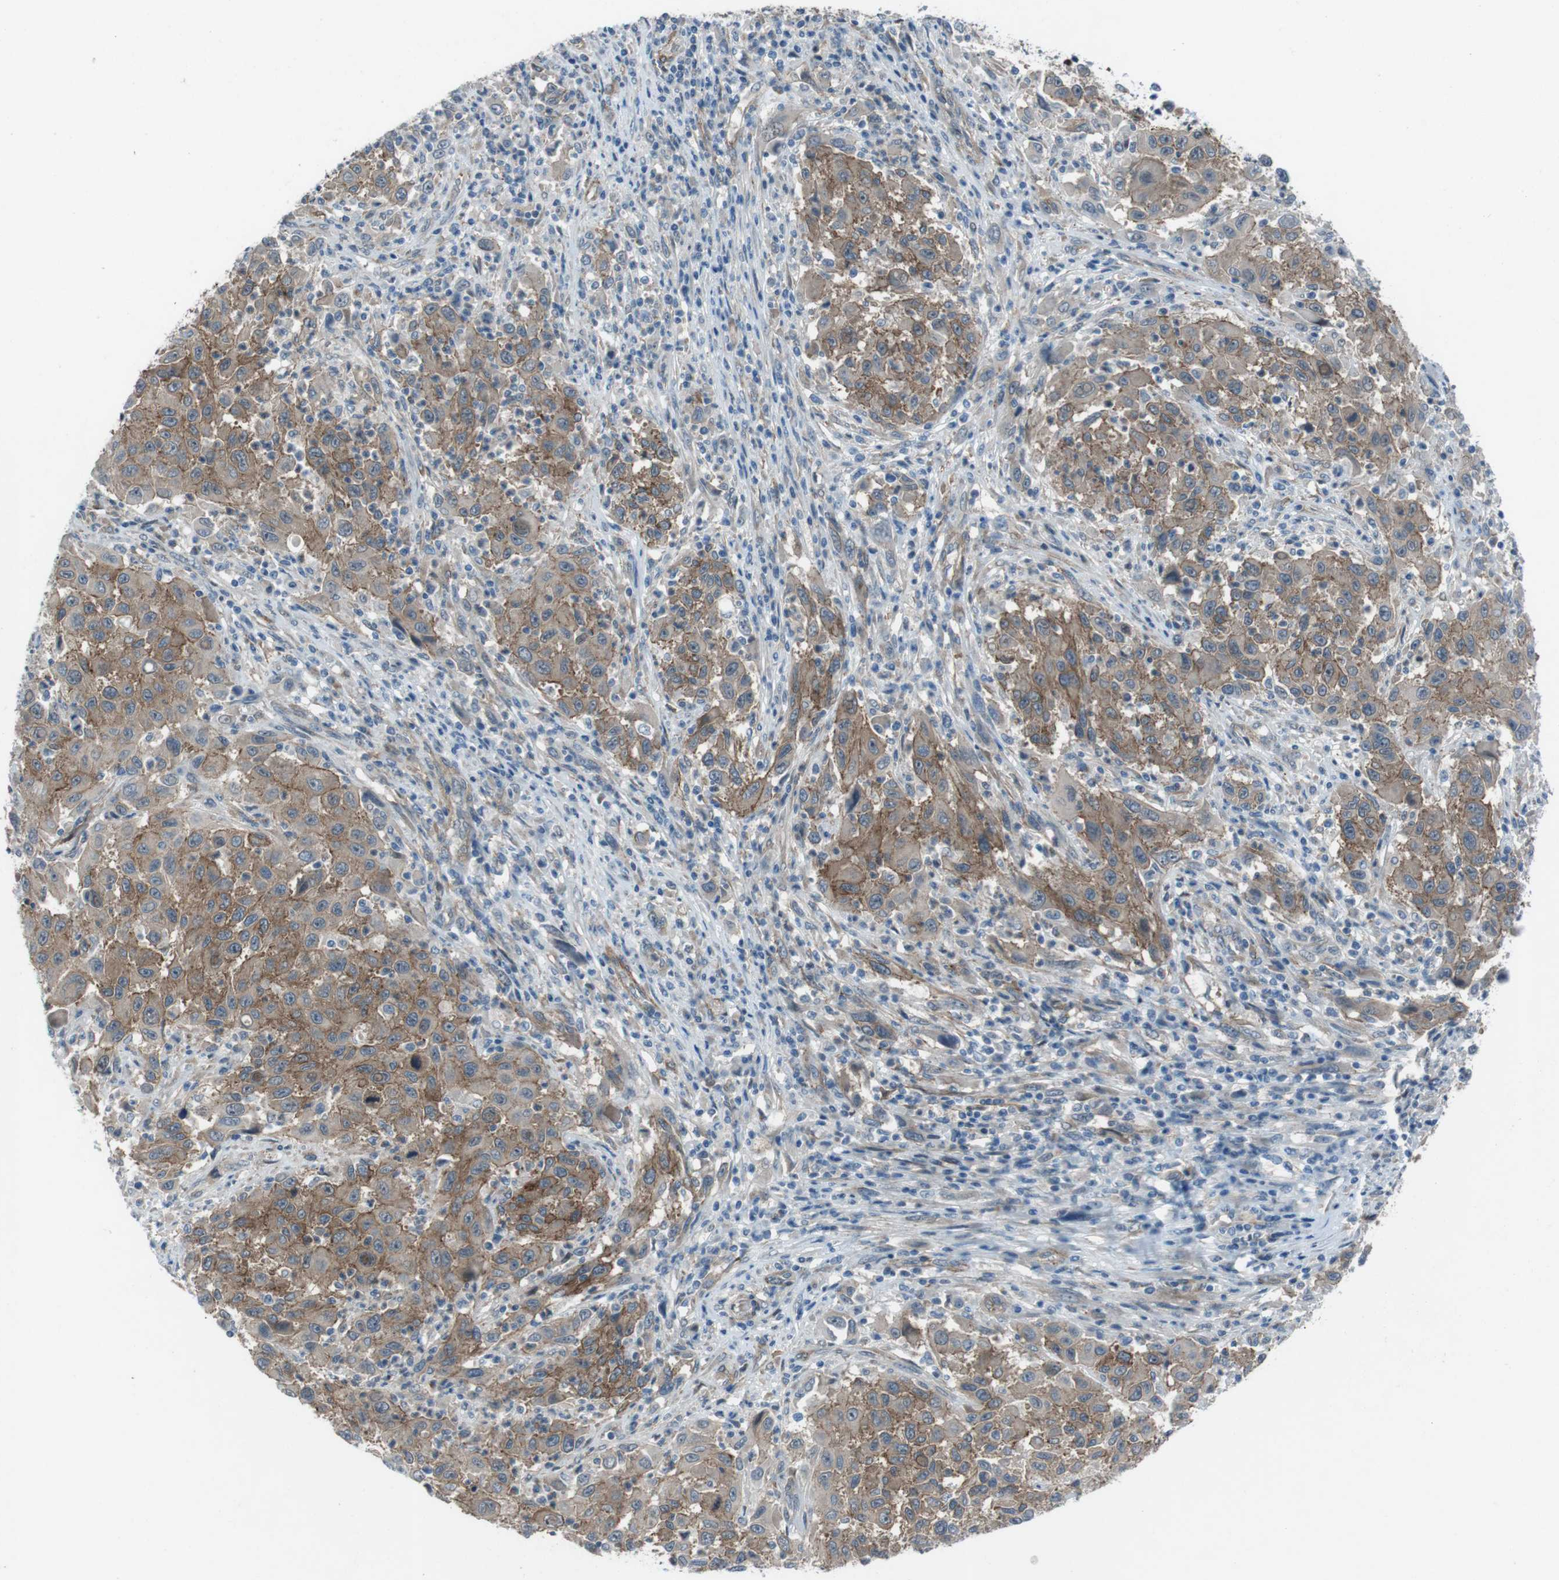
{"staining": {"intensity": "moderate", "quantity": ">75%", "location": "cytoplasmic/membranous"}, "tissue": "melanoma", "cell_type": "Tumor cells", "image_type": "cancer", "snomed": [{"axis": "morphology", "description": "Malignant melanoma, Metastatic site"}, {"axis": "topography", "description": "Lymph node"}], "caption": "Protein analysis of melanoma tissue exhibits moderate cytoplasmic/membranous staining in approximately >75% of tumor cells.", "gene": "ANK2", "patient": {"sex": "male", "age": 61}}